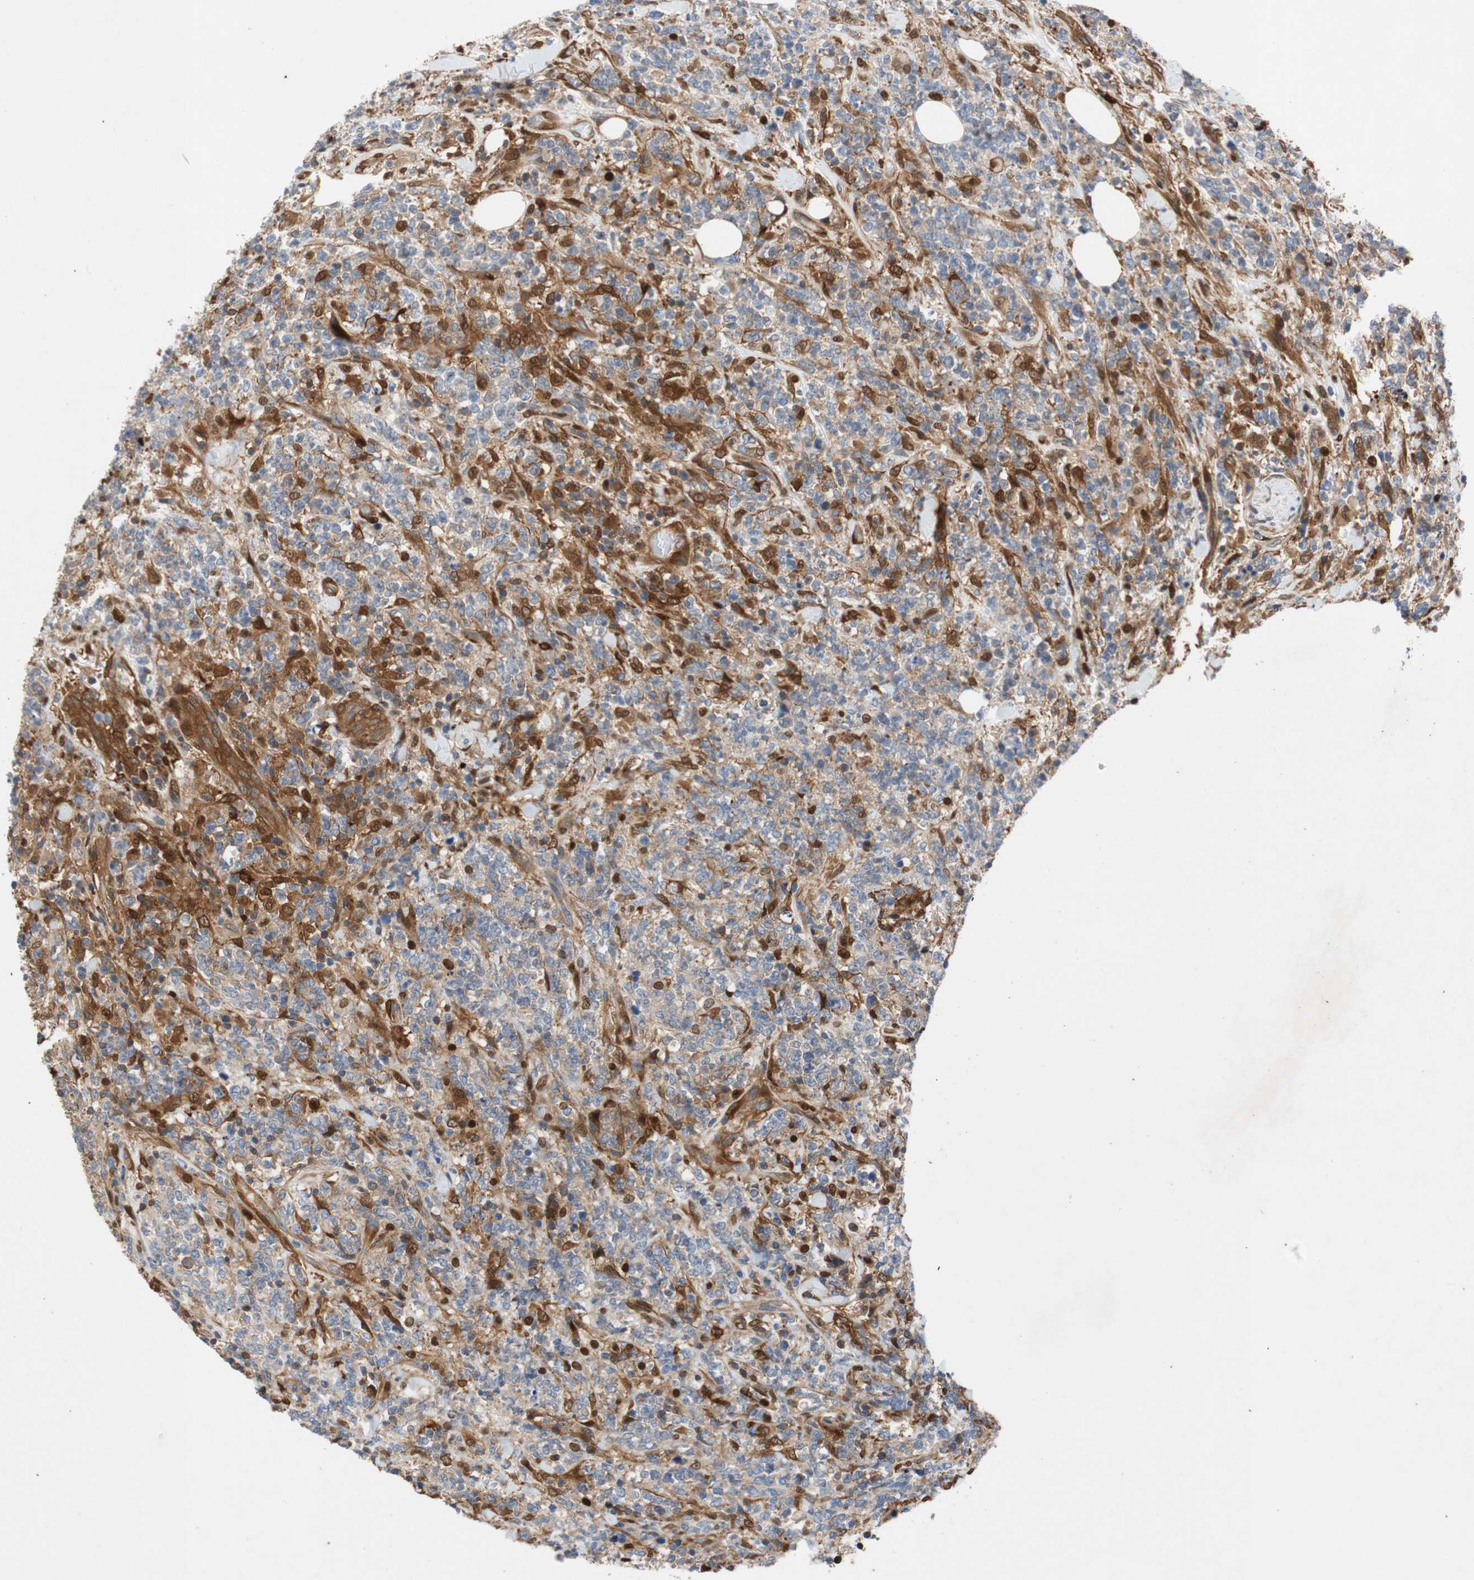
{"staining": {"intensity": "moderate", "quantity": "<25%", "location": "cytoplasmic/membranous,nuclear"}, "tissue": "lymphoma", "cell_type": "Tumor cells", "image_type": "cancer", "snomed": [{"axis": "morphology", "description": "Malignant lymphoma, non-Hodgkin's type, High grade"}, {"axis": "topography", "description": "Soft tissue"}], "caption": "Protein staining of lymphoma tissue exhibits moderate cytoplasmic/membranous and nuclear staining in about <25% of tumor cells.", "gene": "RELB", "patient": {"sex": "male", "age": 18}}